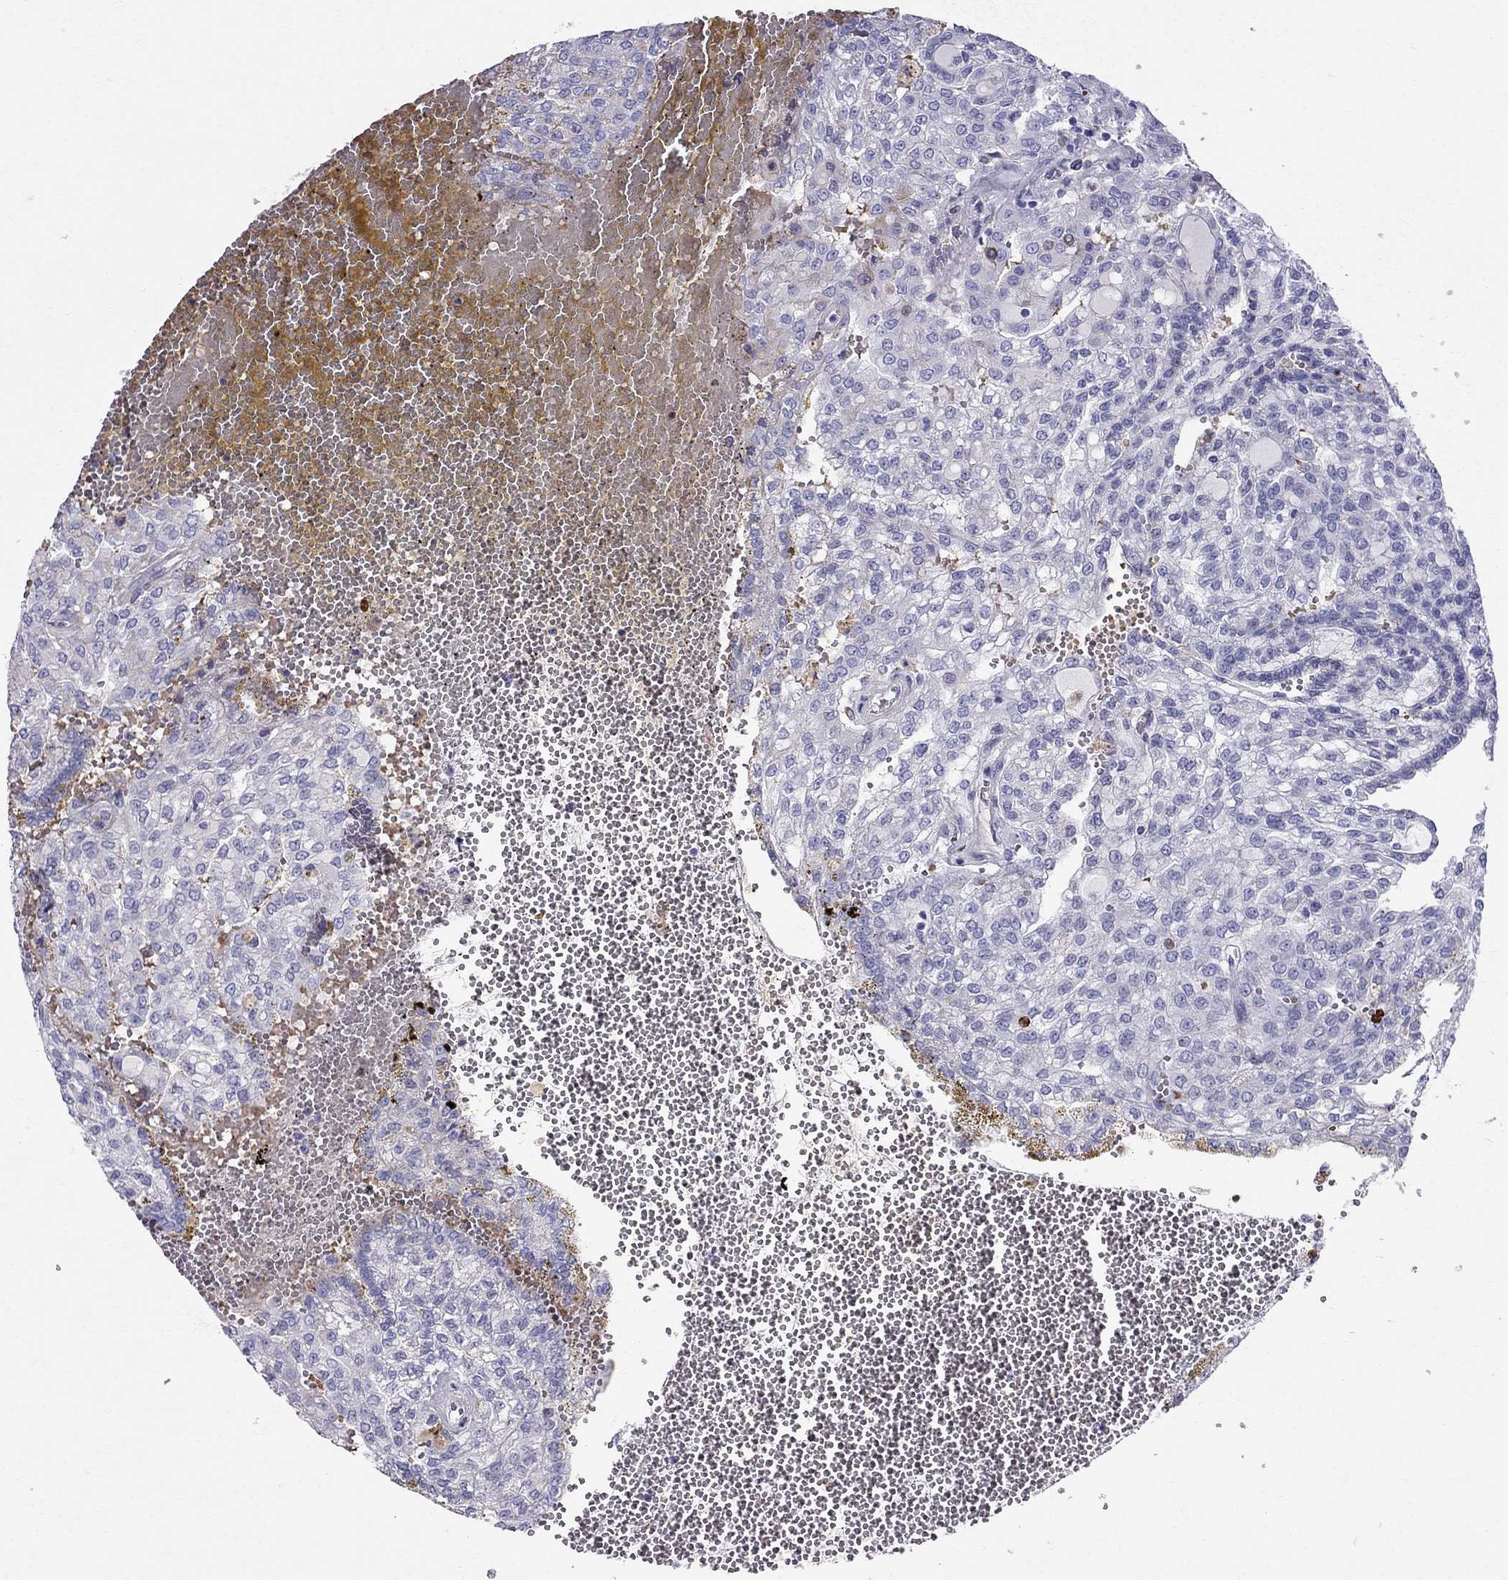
{"staining": {"intensity": "negative", "quantity": "none", "location": "none"}, "tissue": "renal cancer", "cell_type": "Tumor cells", "image_type": "cancer", "snomed": [{"axis": "morphology", "description": "Adenocarcinoma, NOS"}, {"axis": "topography", "description": "Kidney"}], "caption": "IHC image of human renal adenocarcinoma stained for a protein (brown), which displays no positivity in tumor cells. (Immunohistochemistry (ihc), brightfield microscopy, high magnification).", "gene": "DNAAF6", "patient": {"sex": "male", "age": 63}}